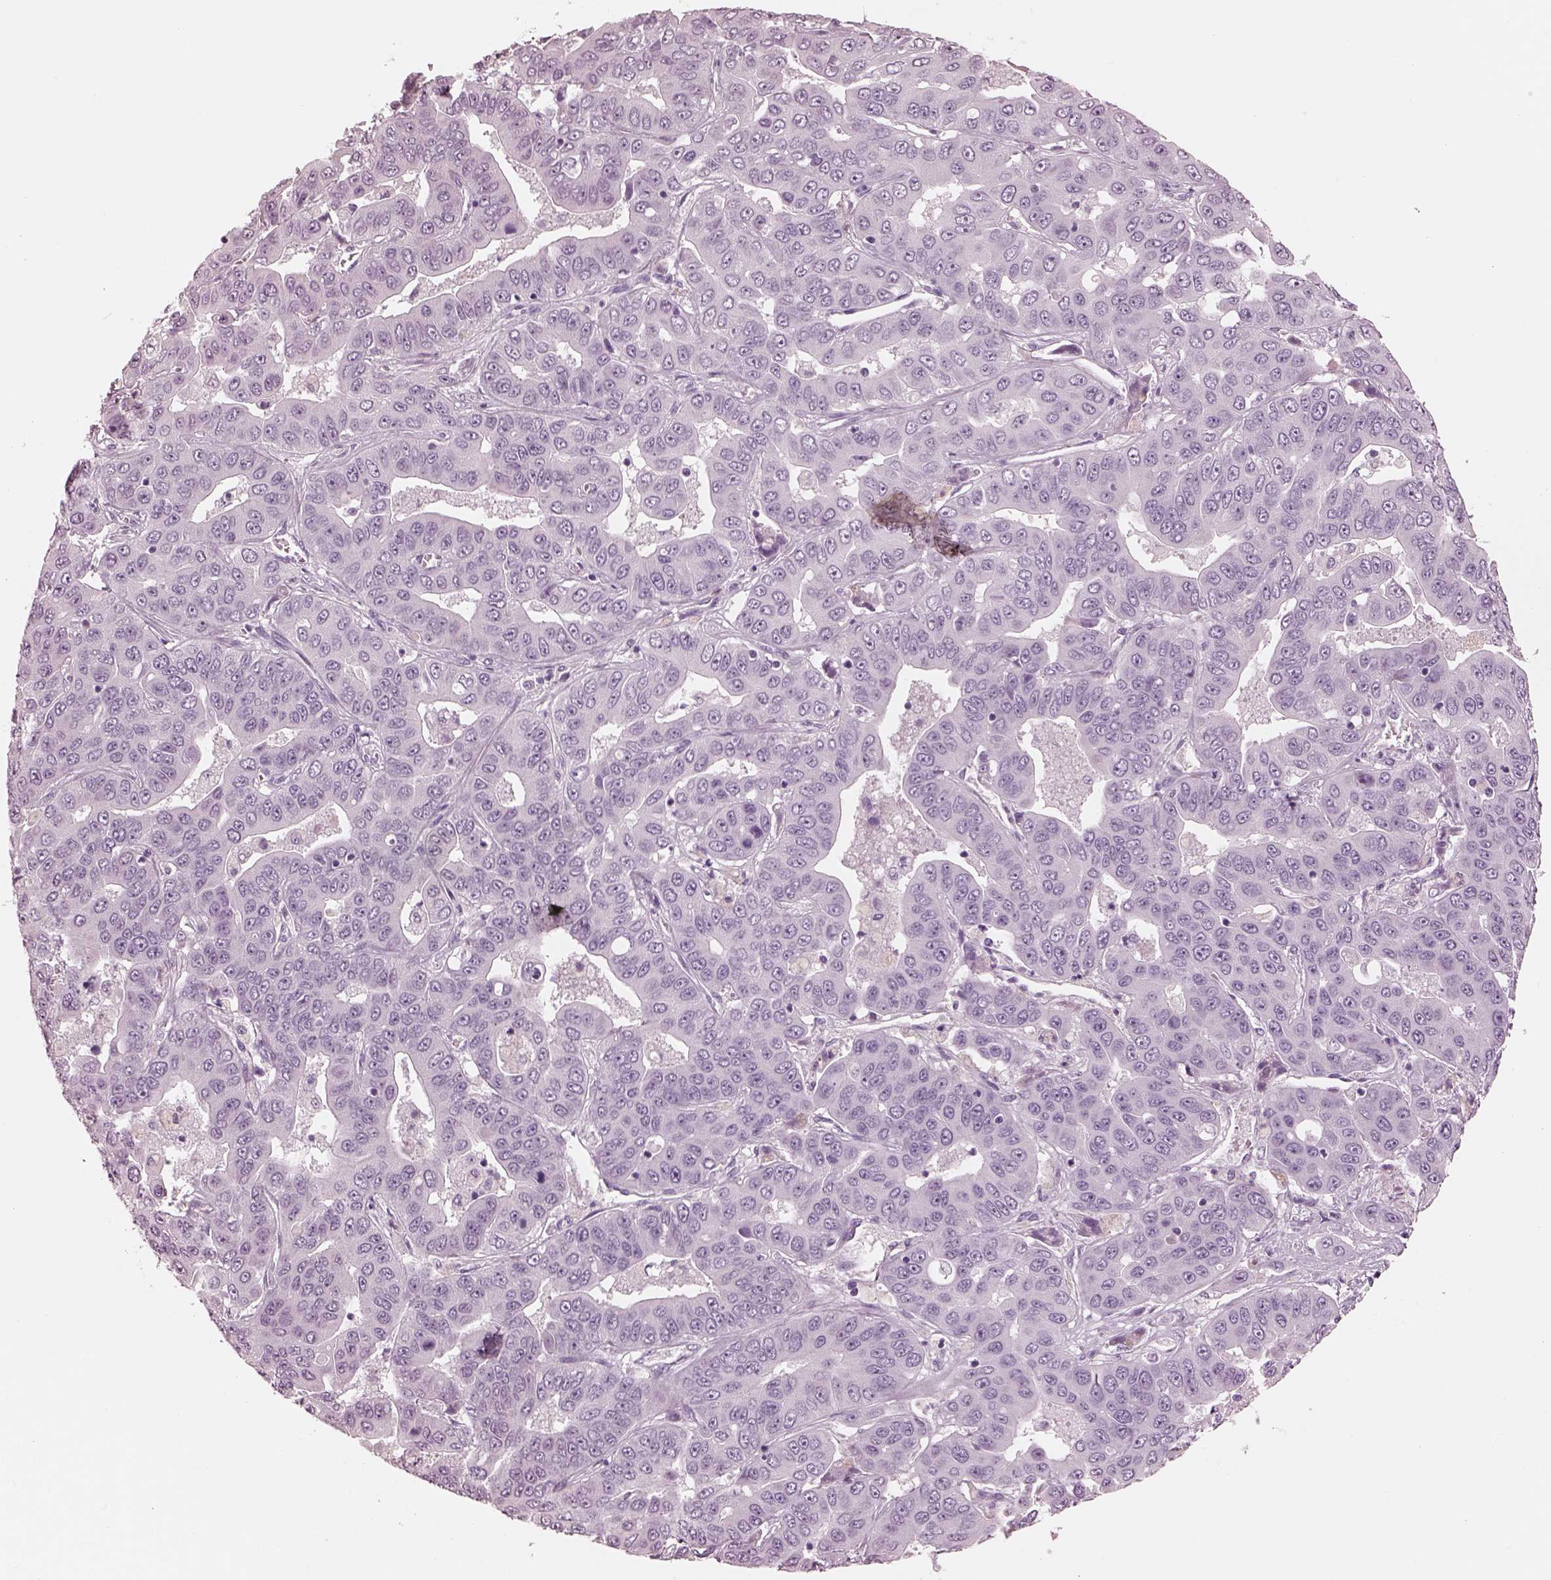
{"staining": {"intensity": "negative", "quantity": "none", "location": "none"}, "tissue": "liver cancer", "cell_type": "Tumor cells", "image_type": "cancer", "snomed": [{"axis": "morphology", "description": "Cholangiocarcinoma"}, {"axis": "topography", "description": "Liver"}], "caption": "Protein analysis of liver cancer shows no significant positivity in tumor cells.", "gene": "CSH1", "patient": {"sex": "female", "age": 52}}